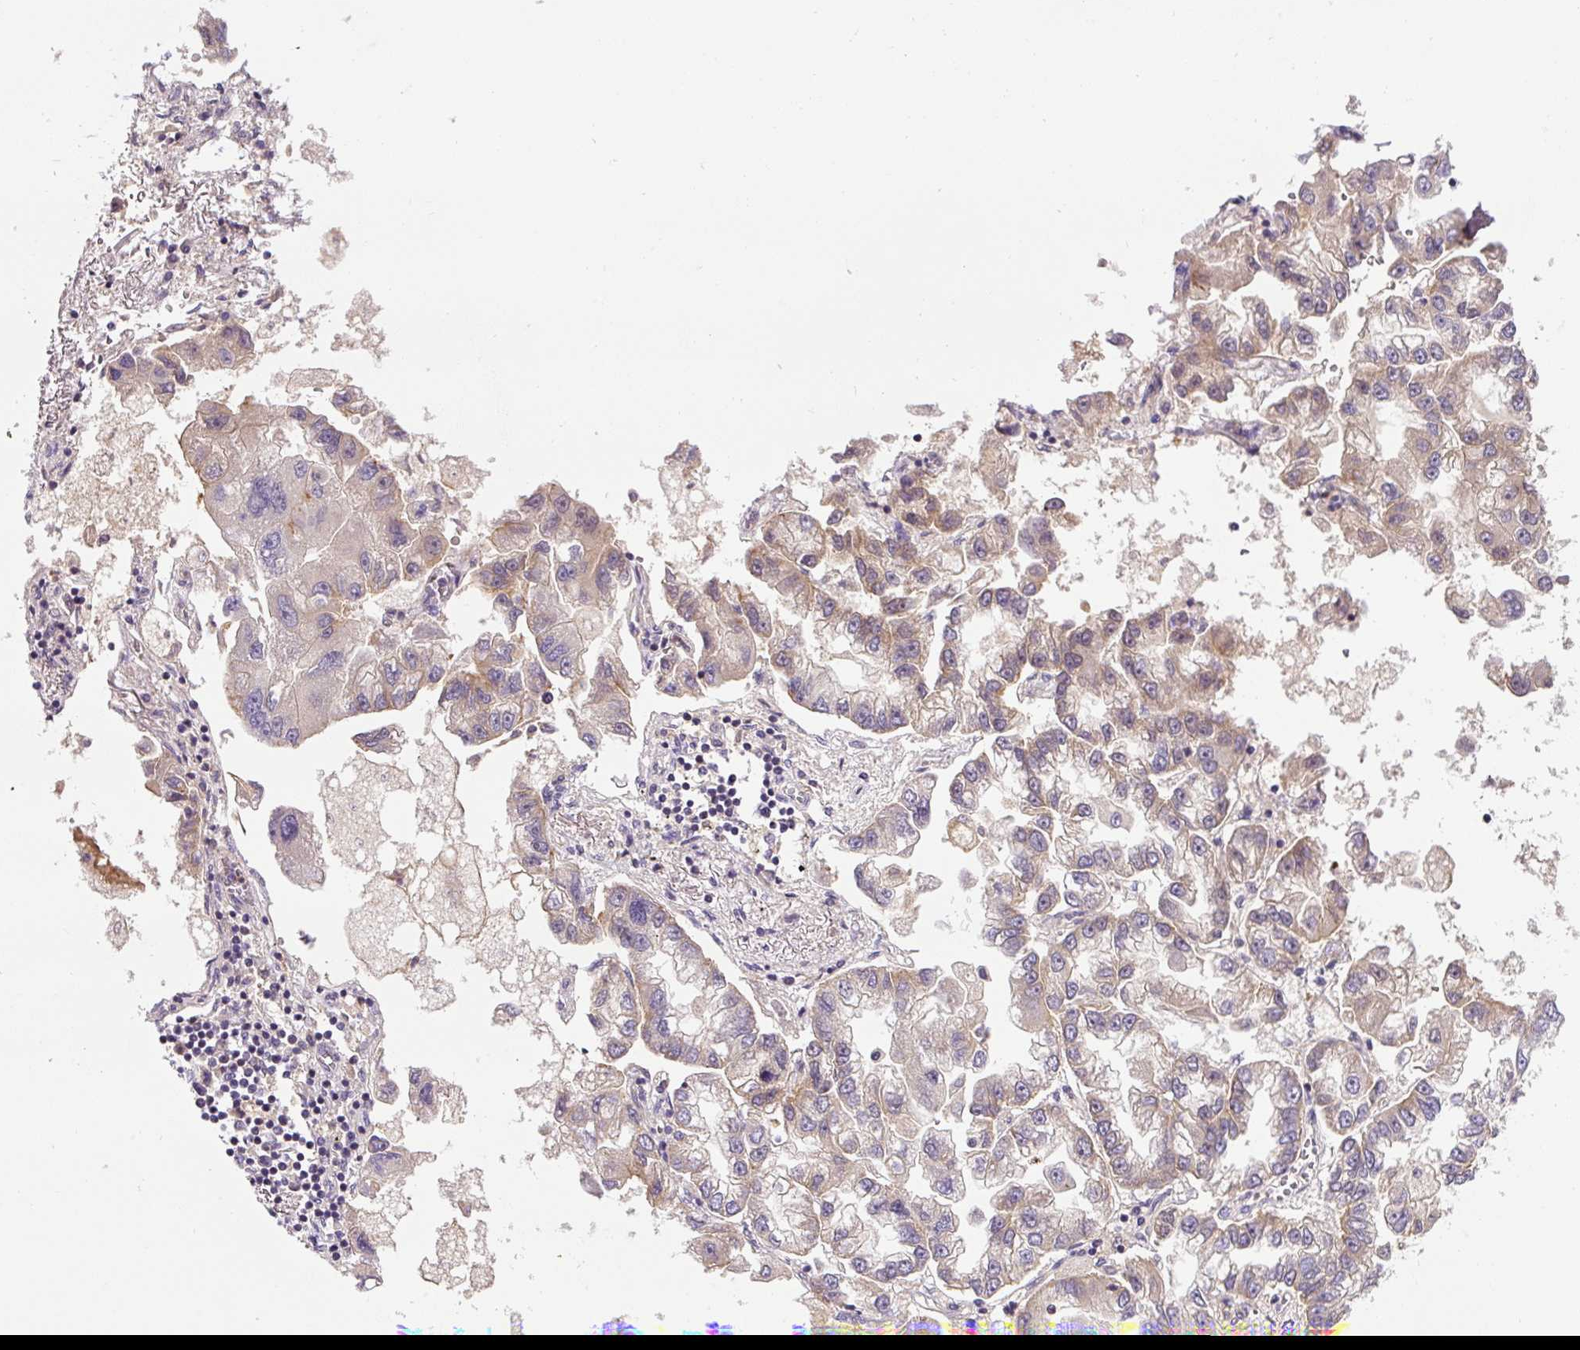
{"staining": {"intensity": "weak", "quantity": "25%-75%", "location": "cytoplasmic/membranous"}, "tissue": "lung cancer", "cell_type": "Tumor cells", "image_type": "cancer", "snomed": [{"axis": "morphology", "description": "Adenocarcinoma, NOS"}, {"axis": "topography", "description": "Lung"}], "caption": "Human lung cancer (adenocarcinoma) stained with a protein marker shows weak staining in tumor cells.", "gene": "CCDC28A", "patient": {"sex": "female", "age": 54}}